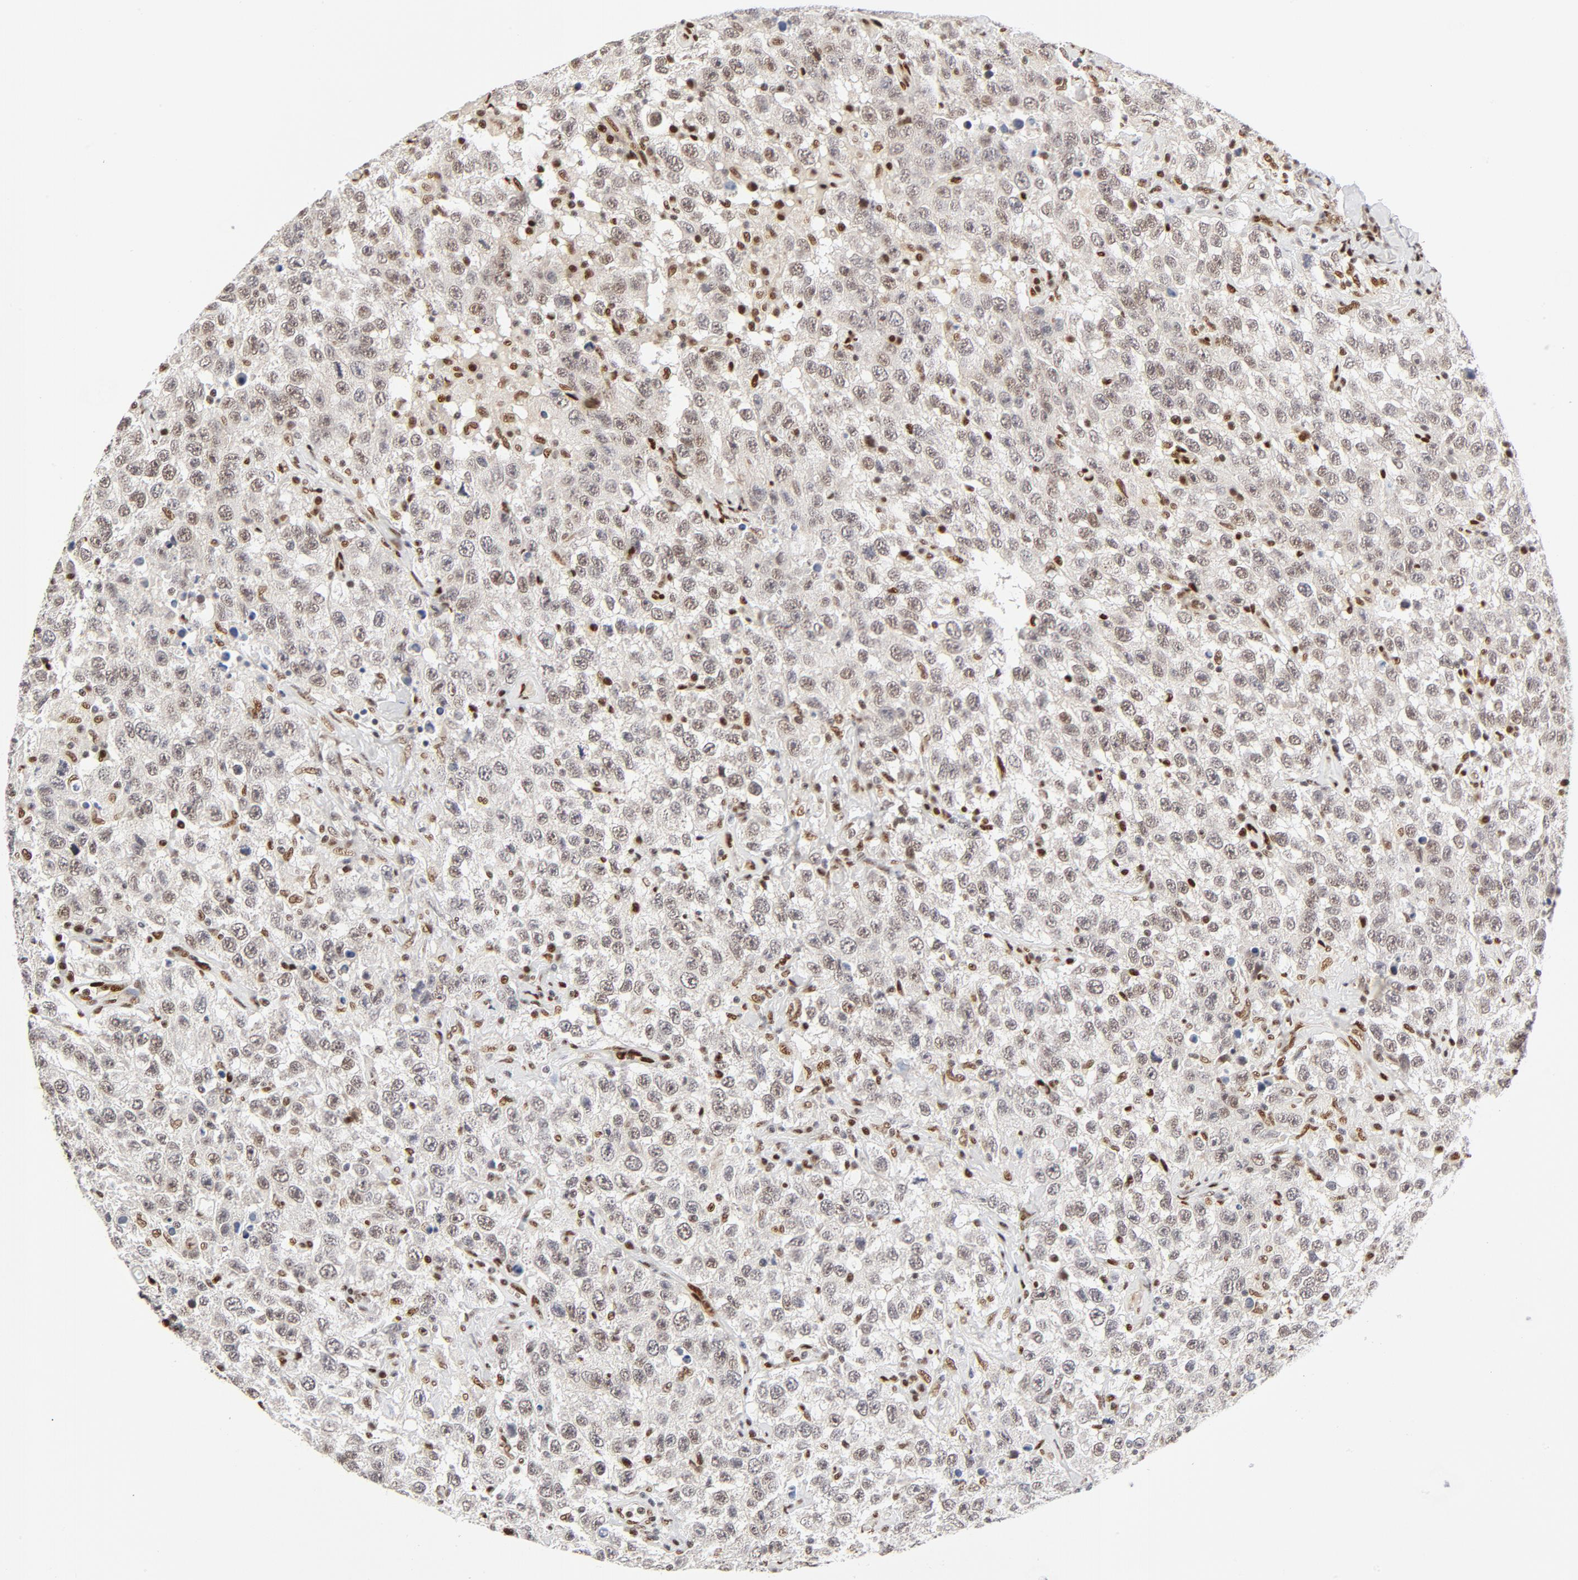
{"staining": {"intensity": "weak", "quantity": "25%-75%", "location": "nuclear"}, "tissue": "testis cancer", "cell_type": "Tumor cells", "image_type": "cancer", "snomed": [{"axis": "morphology", "description": "Seminoma, NOS"}, {"axis": "topography", "description": "Testis"}], "caption": "A high-resolution photomicrograph shows immunohistochemistry (IHC) staining of testis seminoma, which exhibits weak nuclear staining in approximately 25%-75% of tumor cells.", "gene": "MEF2A", "patient": {"sex": "male", "age": 41}}